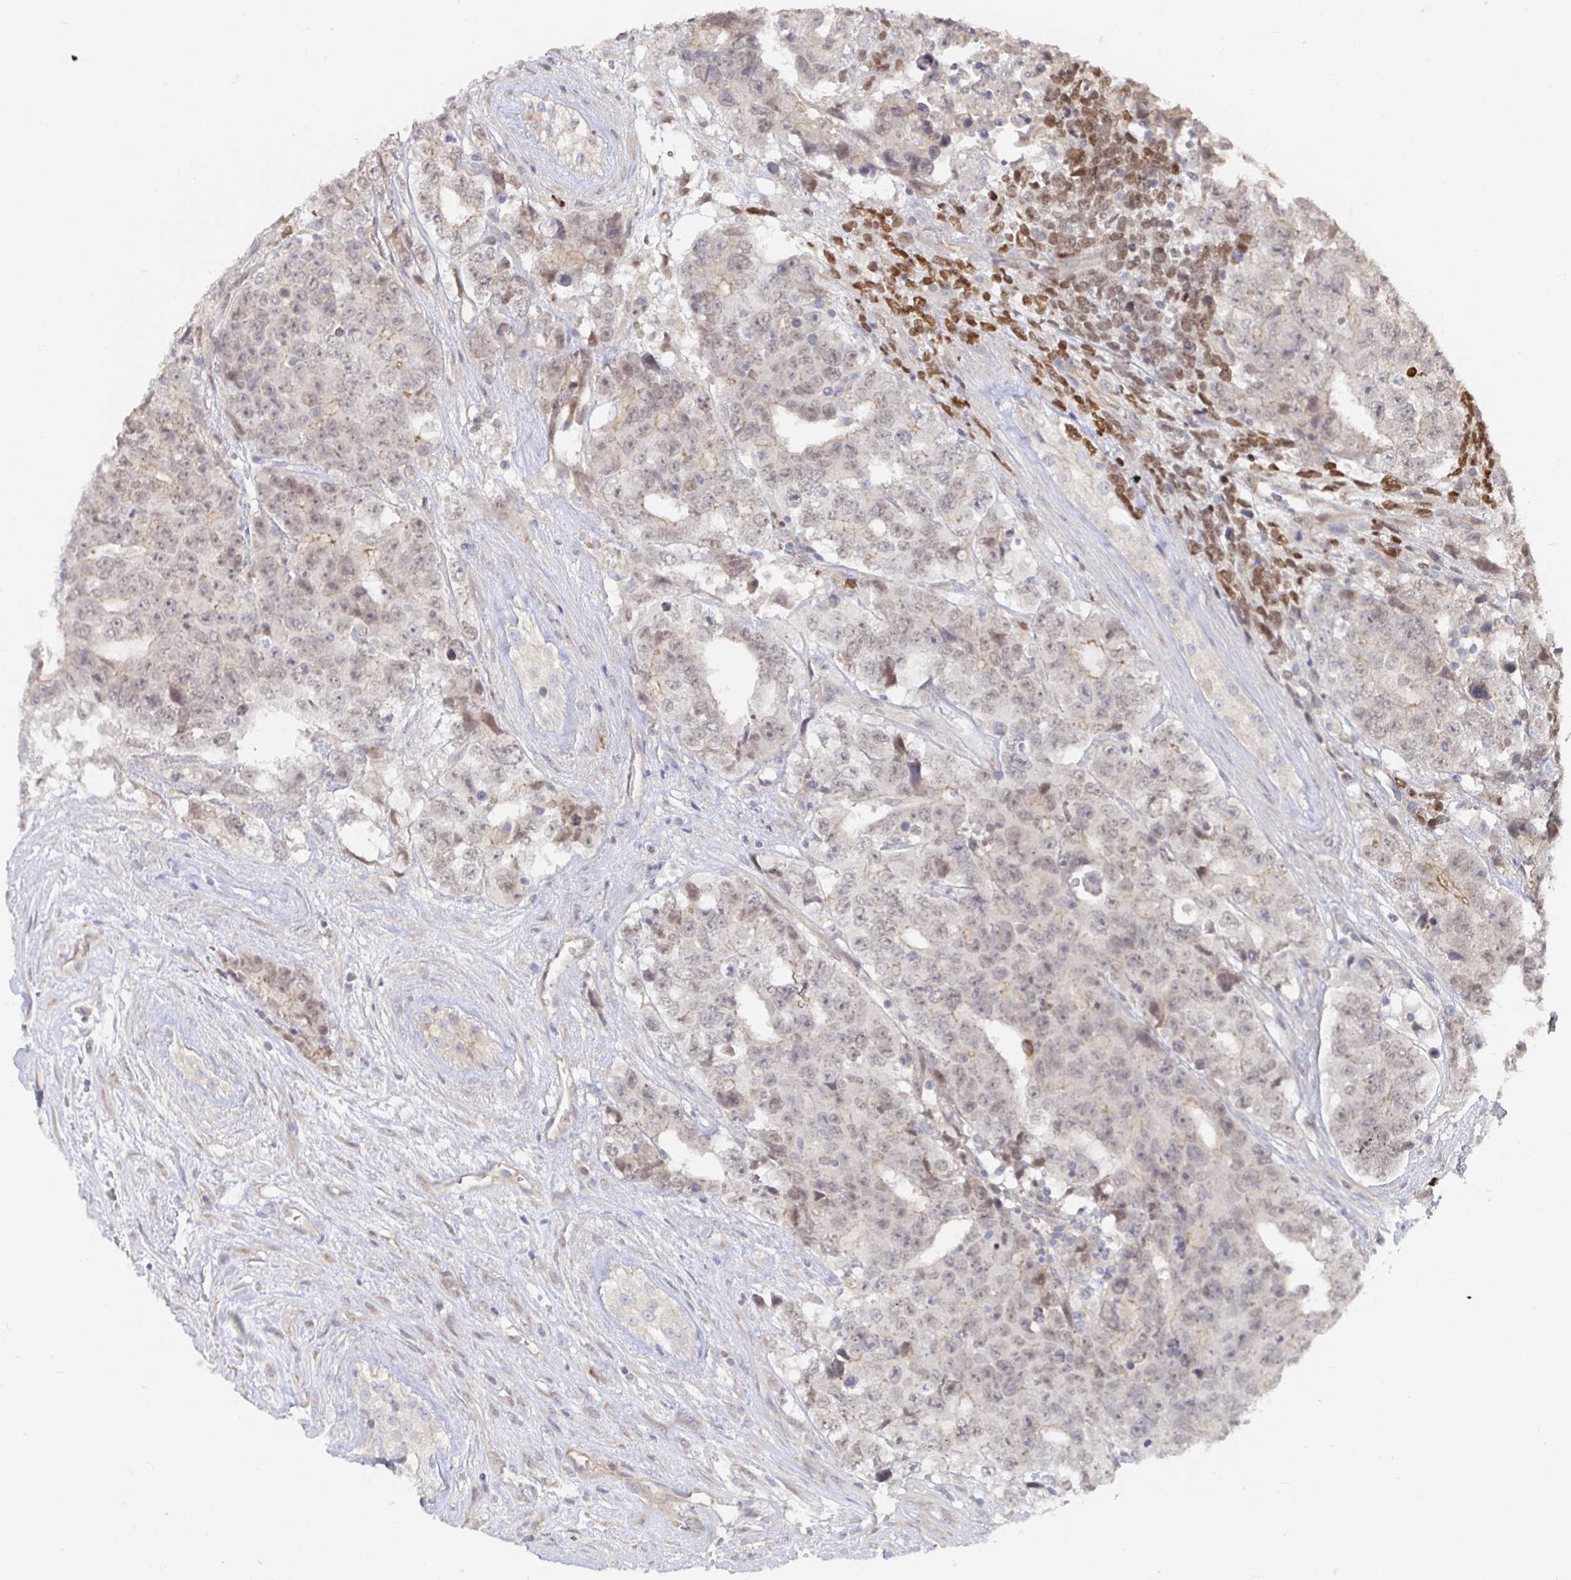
{"staining": {"intensity": "weak", "quantity": "25%-75%", "location": "nuclear"}, "tissue": "testis cancer", "cell_type": "Tumor cells", "image_type": "cancer", "snomed": [{"axis": "morphology", "description": "Carcinoma, Embryonal, NOS"}, {"axis": "topography", "description": "Testis"}], "caption": "DAB immunohistochemical staining of testis embryonal carcinoma demonstrates weak nuclear protein staining in about 25%-75% of tumor cells.", "gene": "MEIS1", "patient": {"sex": "male", "age": 24}}